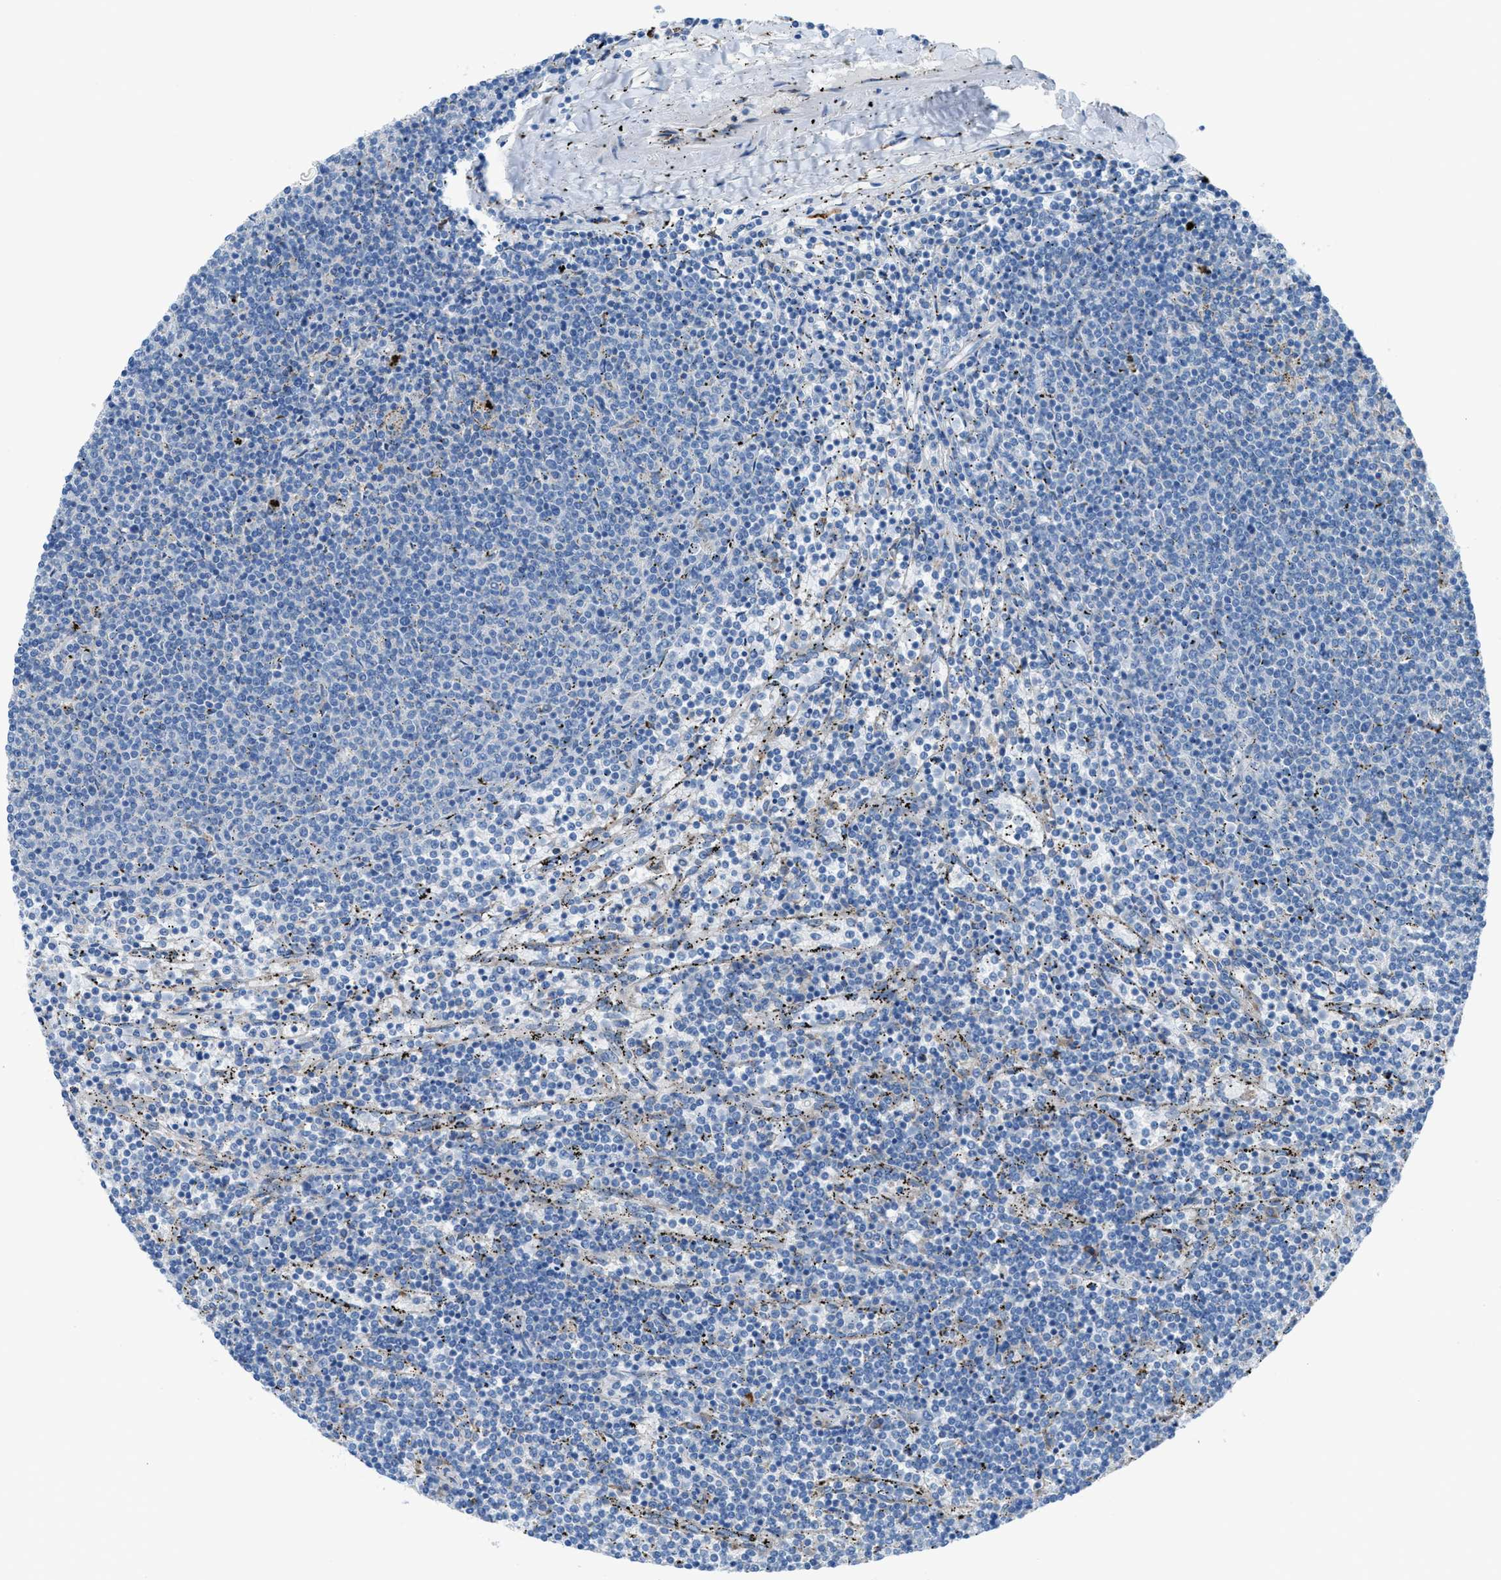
{"staining": {"intensity": "negative", "quantity": "none", "location": "none"}, "tissue": "lymphoma", "cell_type": "Tumor cells", "image_type": "cancer", "snomed": [{"axis": "morphology", "description": "Malignant lymphoma, non-Hodgkin's type, Low grade"}, {"axis": "topography", "description": "Spleen"}], "caption": "The immunohistochemistry photomicrograph has no significant expression in tumor cells of low-grade malignant lymphoma, non-Hodgkin's type tissue.", "gene": "CD1B", "patient": {"sex": "female", "age": 50}}